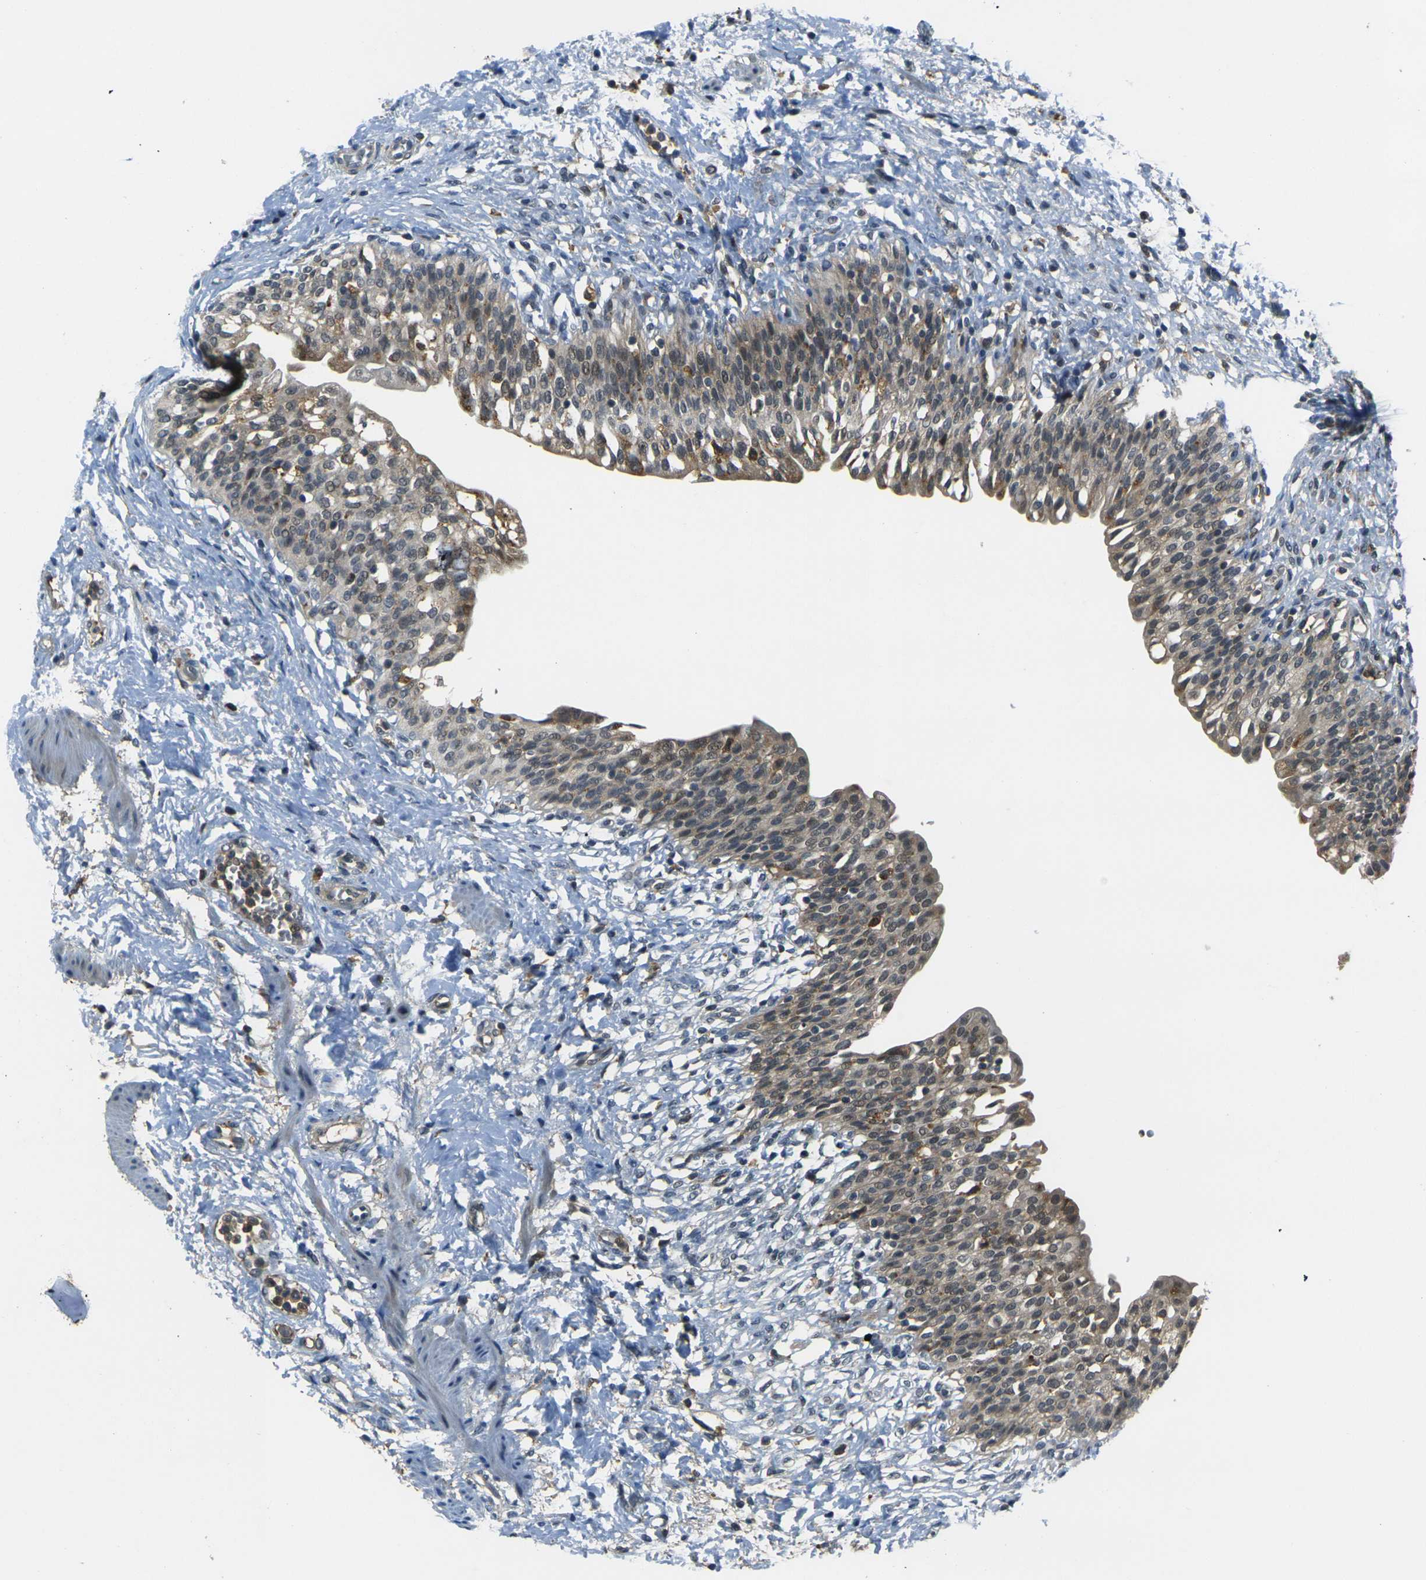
{"staining": {"intensity": "moderate", "quantity": "25%-75%", "location": "cytoplasmic/membranous"}, "tissue": "urinary bladder", "cell_type": "Urothelial cells", "image_type": "normal", "snomed": [{"axis": "morphology", "description": "Normal tissue, NOS"}, {"axis": "topography", "description": "Urinary bladder"}], "caption": "Urinary bladder stained with a brown dye exhibits moderate cytoplasmic/membranous positive positivity in about 25%-75% of urothelial cells.", "gene": "PIGL", "patient": {"sex": "male", "age": 55}}